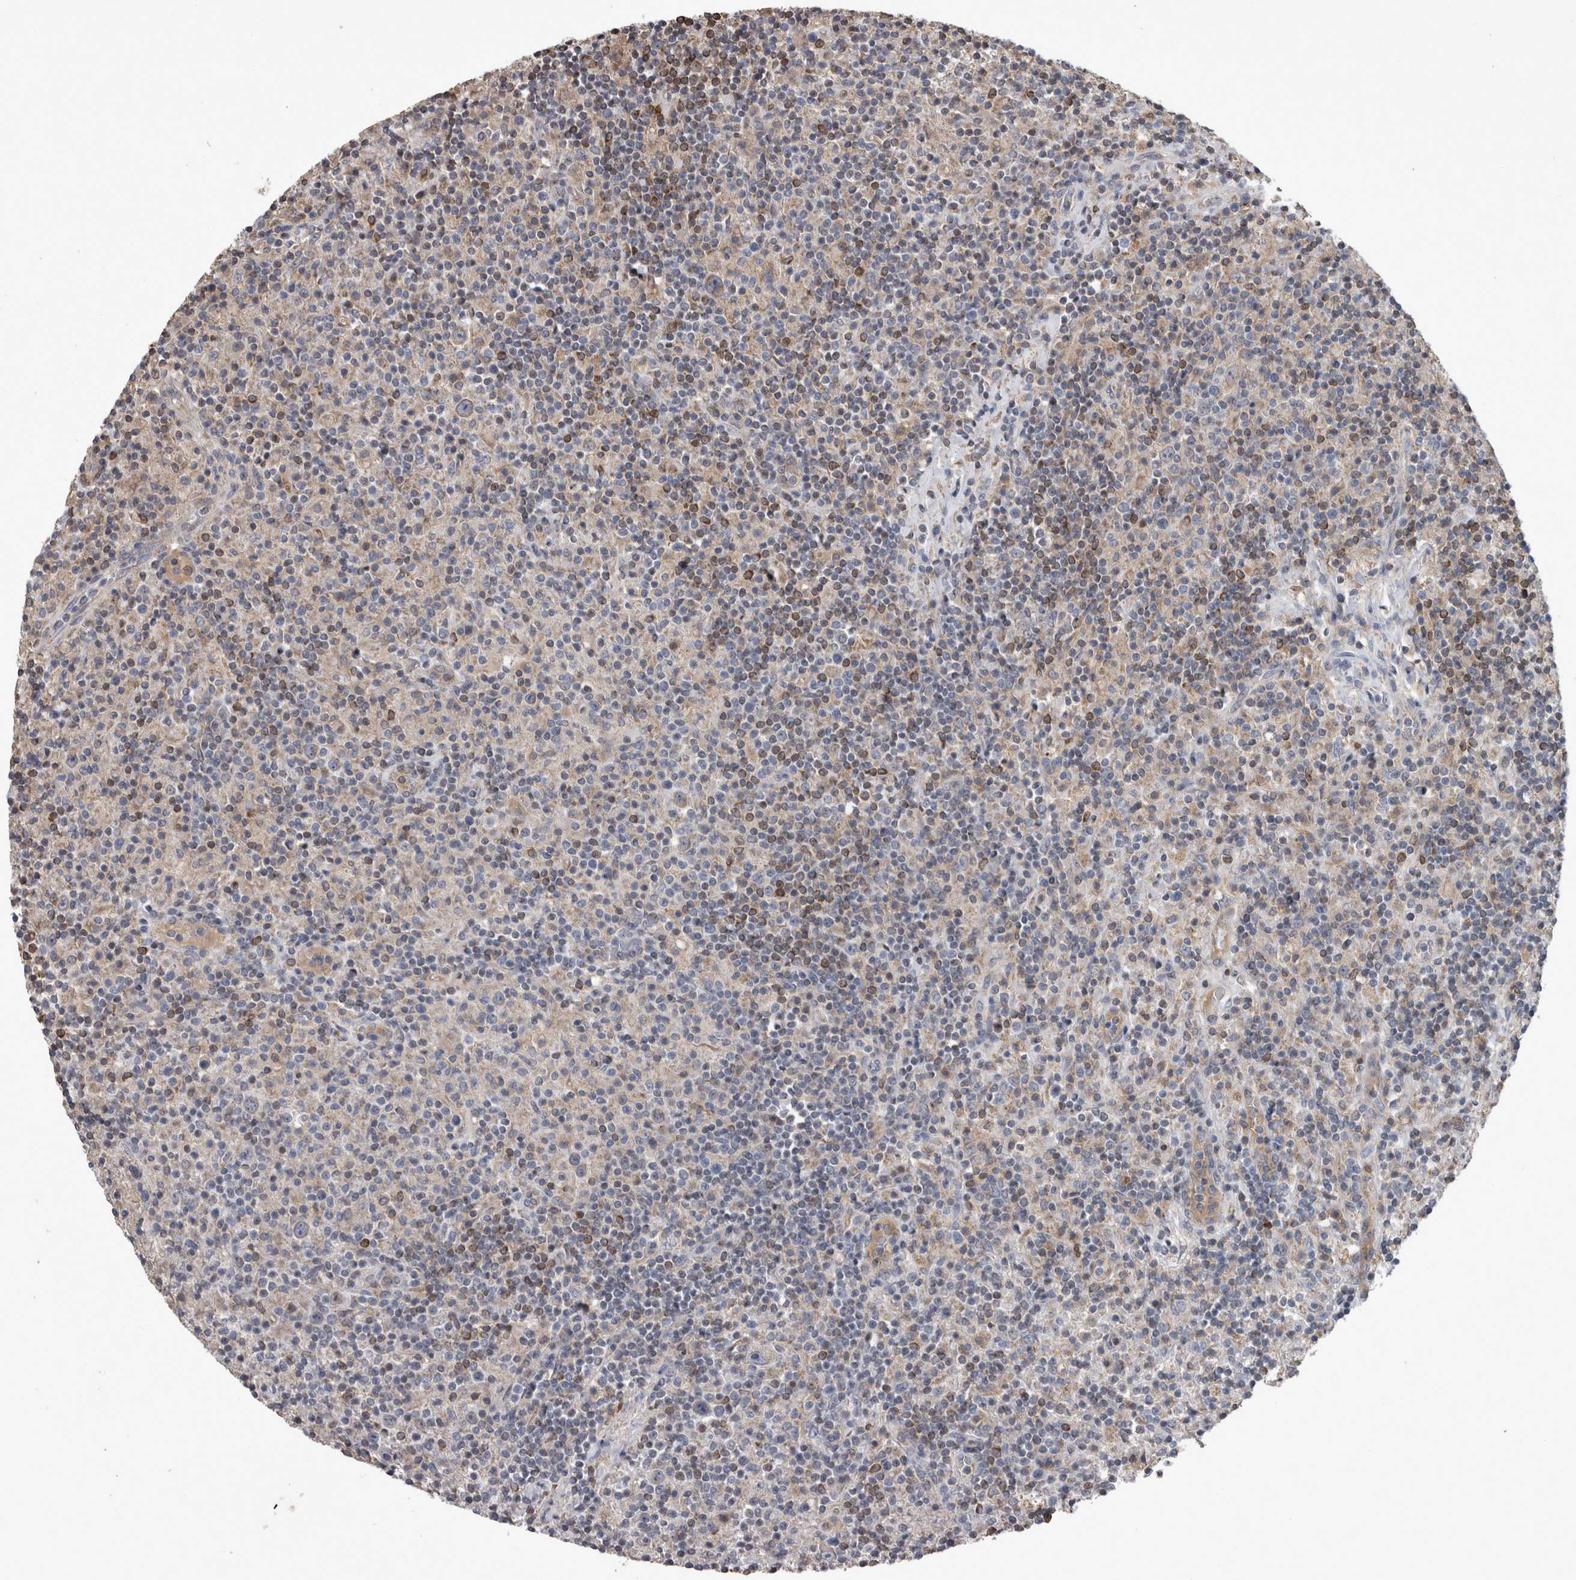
{"staining": {"intensity": "weak", "quantity": "<25%", "location": "cytoplasmic/membranous"}, "tissue": "lymphoma", "cell_type": "Tumor cells", "image_type": "cancer", "snomed": [{"axis": "morphology", "description": "Hodgkin's disease, NOS"}, {"axis": "topography", "description": "Lymph node"}], "caption": "Tumor cells show no significant protein staining in lymphoma.", "gene": "PPP1R3C", "patient": {"sex": "male", "age": 70}}